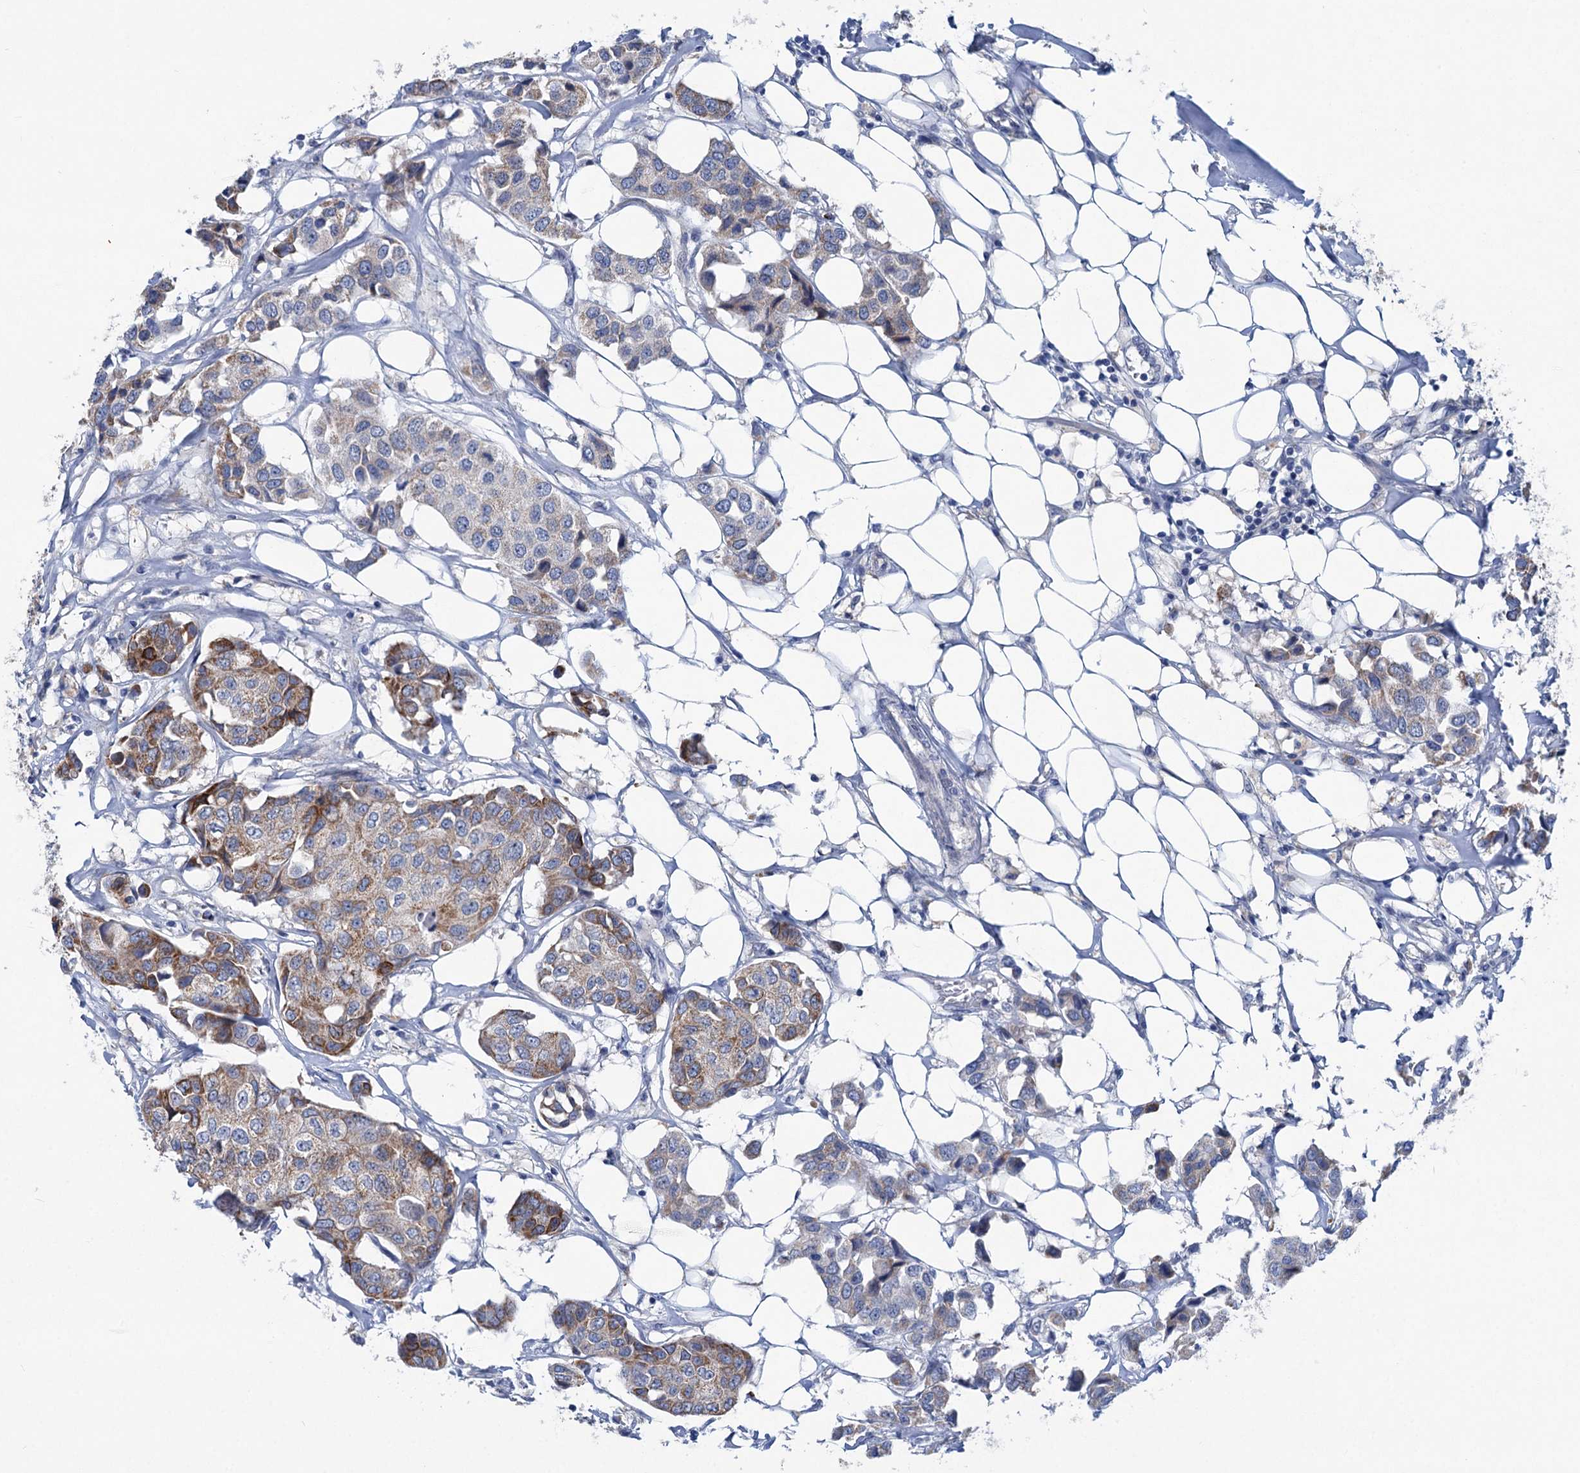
{"staining": {"intensity": "moderate", "quantity": ">75%", "location": "cytoplasmic/membranous"}, "tissue": "breast cancer", "cell_type": "Tumor cells", "image_type": "cancer", "snomed": [{"axis": "morphology", "description": "Duct carcinoma"}, {"axis": "topography", "description": "Breast"}], "caption": "Immunohistochemical staining of human breast infiltrating ductal carcinoma exhibits moderate cytoplasmic/membranous protein staining in about >75% of tumor cells. The staining is performed using DAB brown chromogen to label protein expression. The nuclei are counter-stained blue using hematoxylin.", "gene": "CHDH", "patient": {"sex": "female", "age": 80}}